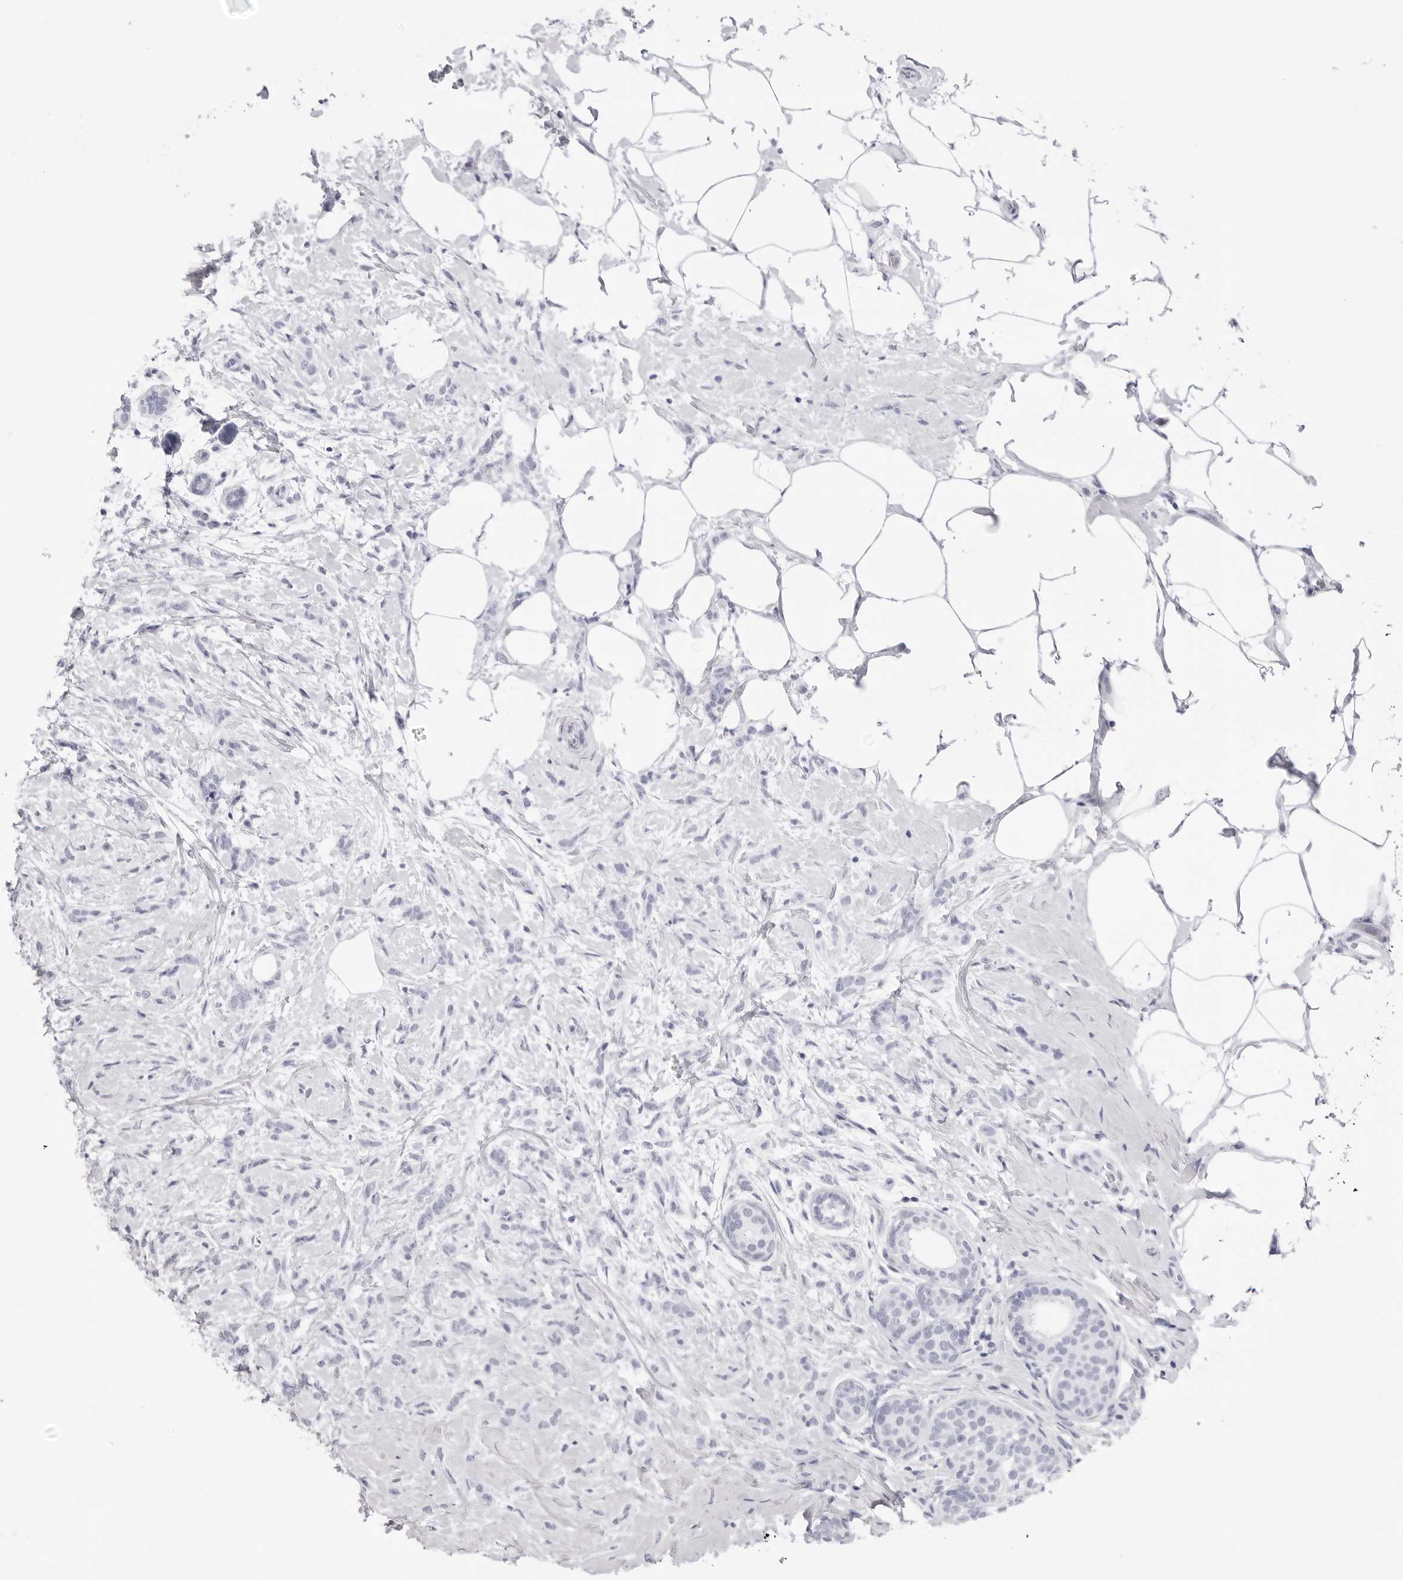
{"staining": {"intensity": "negative", "quantity": "none", "location": "none"}, "tissue": "breast cancer", "cell_type": "Tumor cells", "image_type": "cancer", "snomed": [{"axis": "morphology", "description": "Lobular carcinoma, in situ"}, {"axis": "morphology", "description": "Lobular carcinoma"}, {"axis": "topography", "description": "Breast"}], "caption": "Tumor cells are negative for protein expression in human breast lobular carcinoma.", "gene": "TSSK1B", "patient": {"sex": "female", "age": 41}}